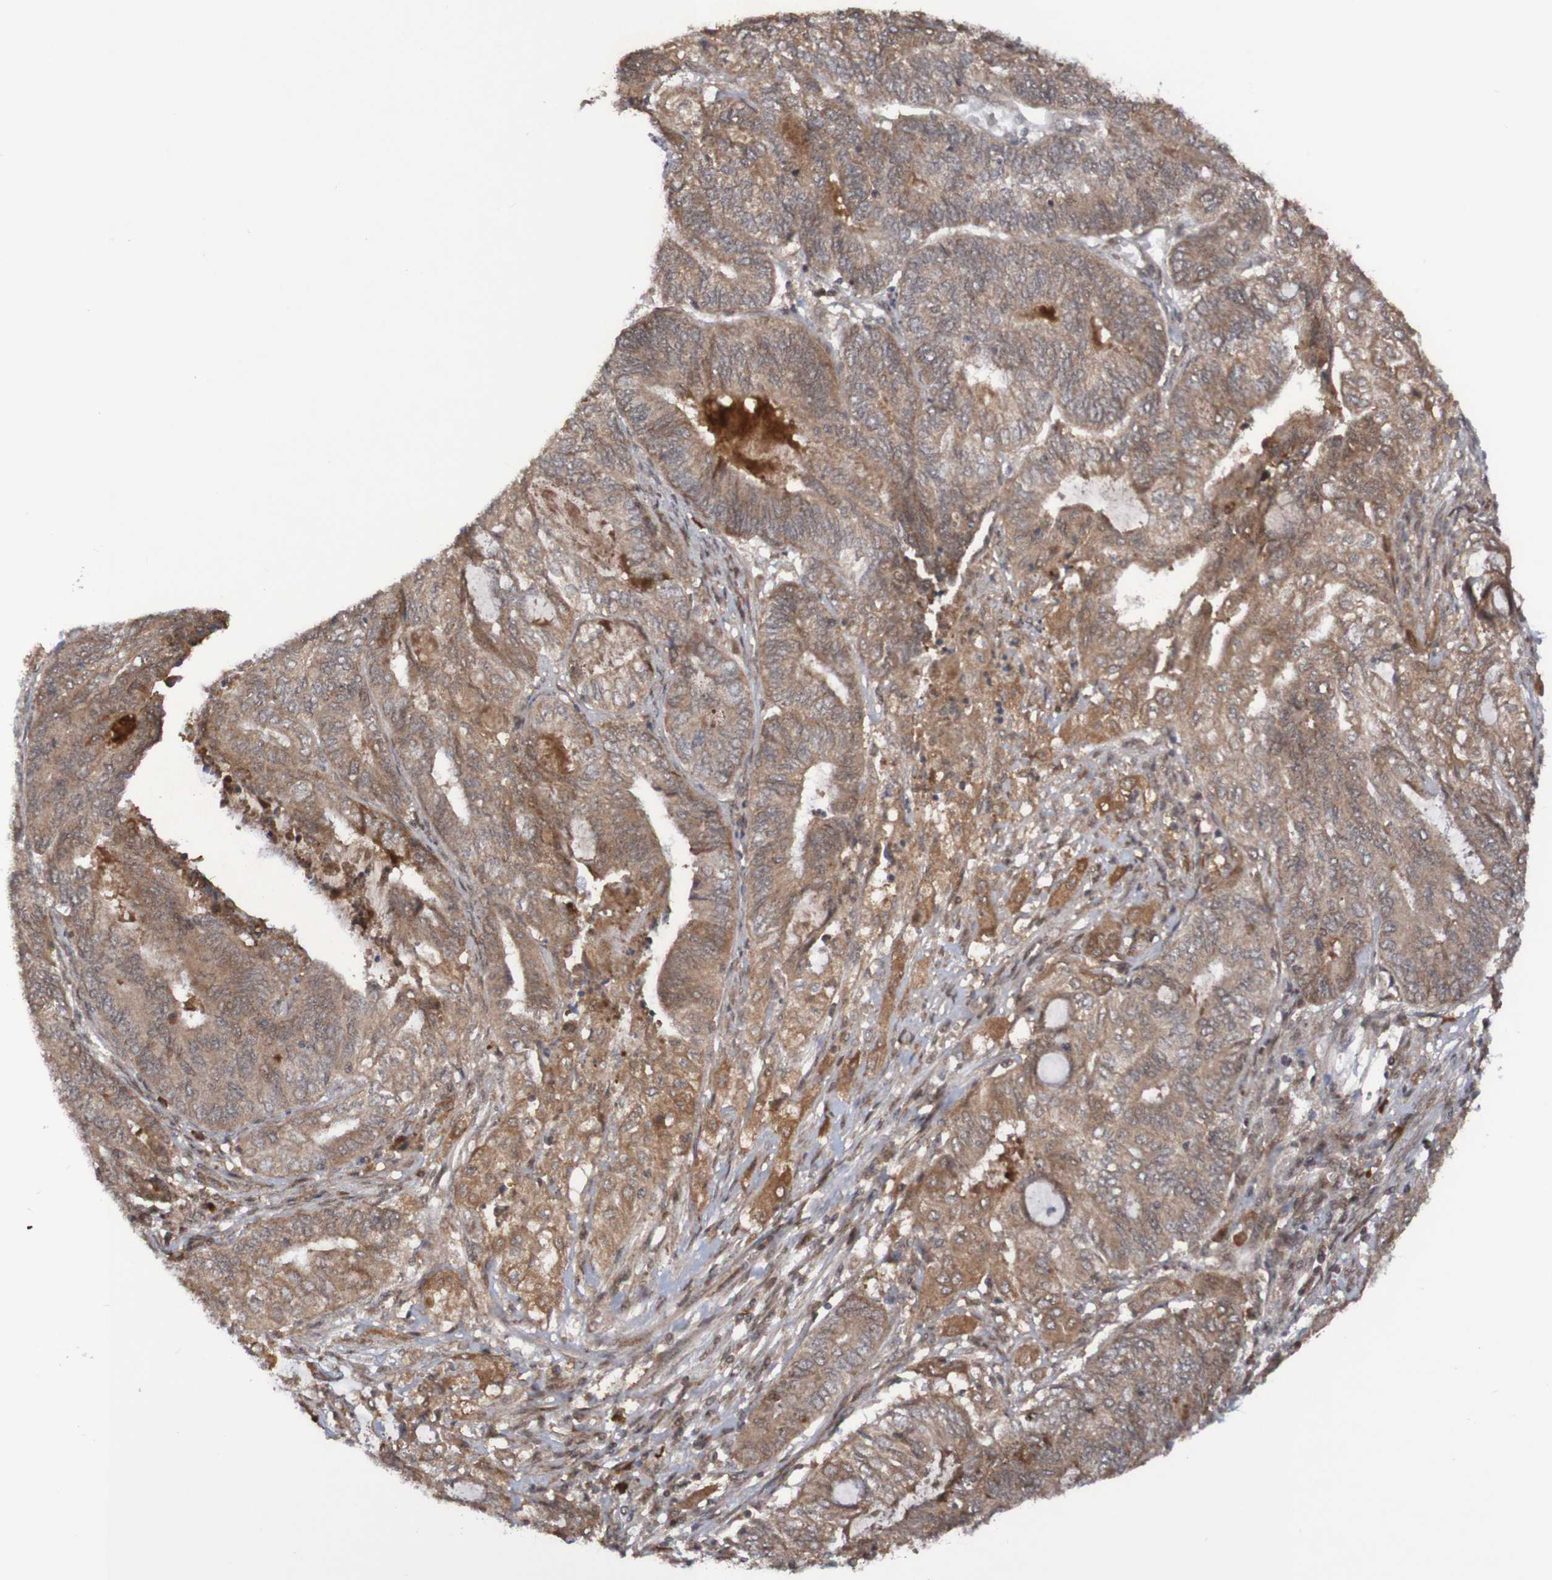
{"staining": {"intensity": "weak", "quantity": ">75%", "location": "cytoplasmic/membranous"}, "tissue": "endometrial cancer", "cell_type": "Tumor cells", "image_type": "cancer", "snomed": [{"axis": "morphology", "description": "Adenocarcinoma, NOS"}, {"axis": "topography", "description": "Uterus"}, {"axis": "topography", "description": "Endometrium"}], "caption": "Brown immunohistochemical staining in human endometrial cancer reveals weak cytoplasmic/membranous staining in approximately >75% of tumor cells. (DAB IHC, brown staining for protein, blue staining for nuclei).", "gene": "ITLN1", "patient": {"sex": "female", "age": 70}}